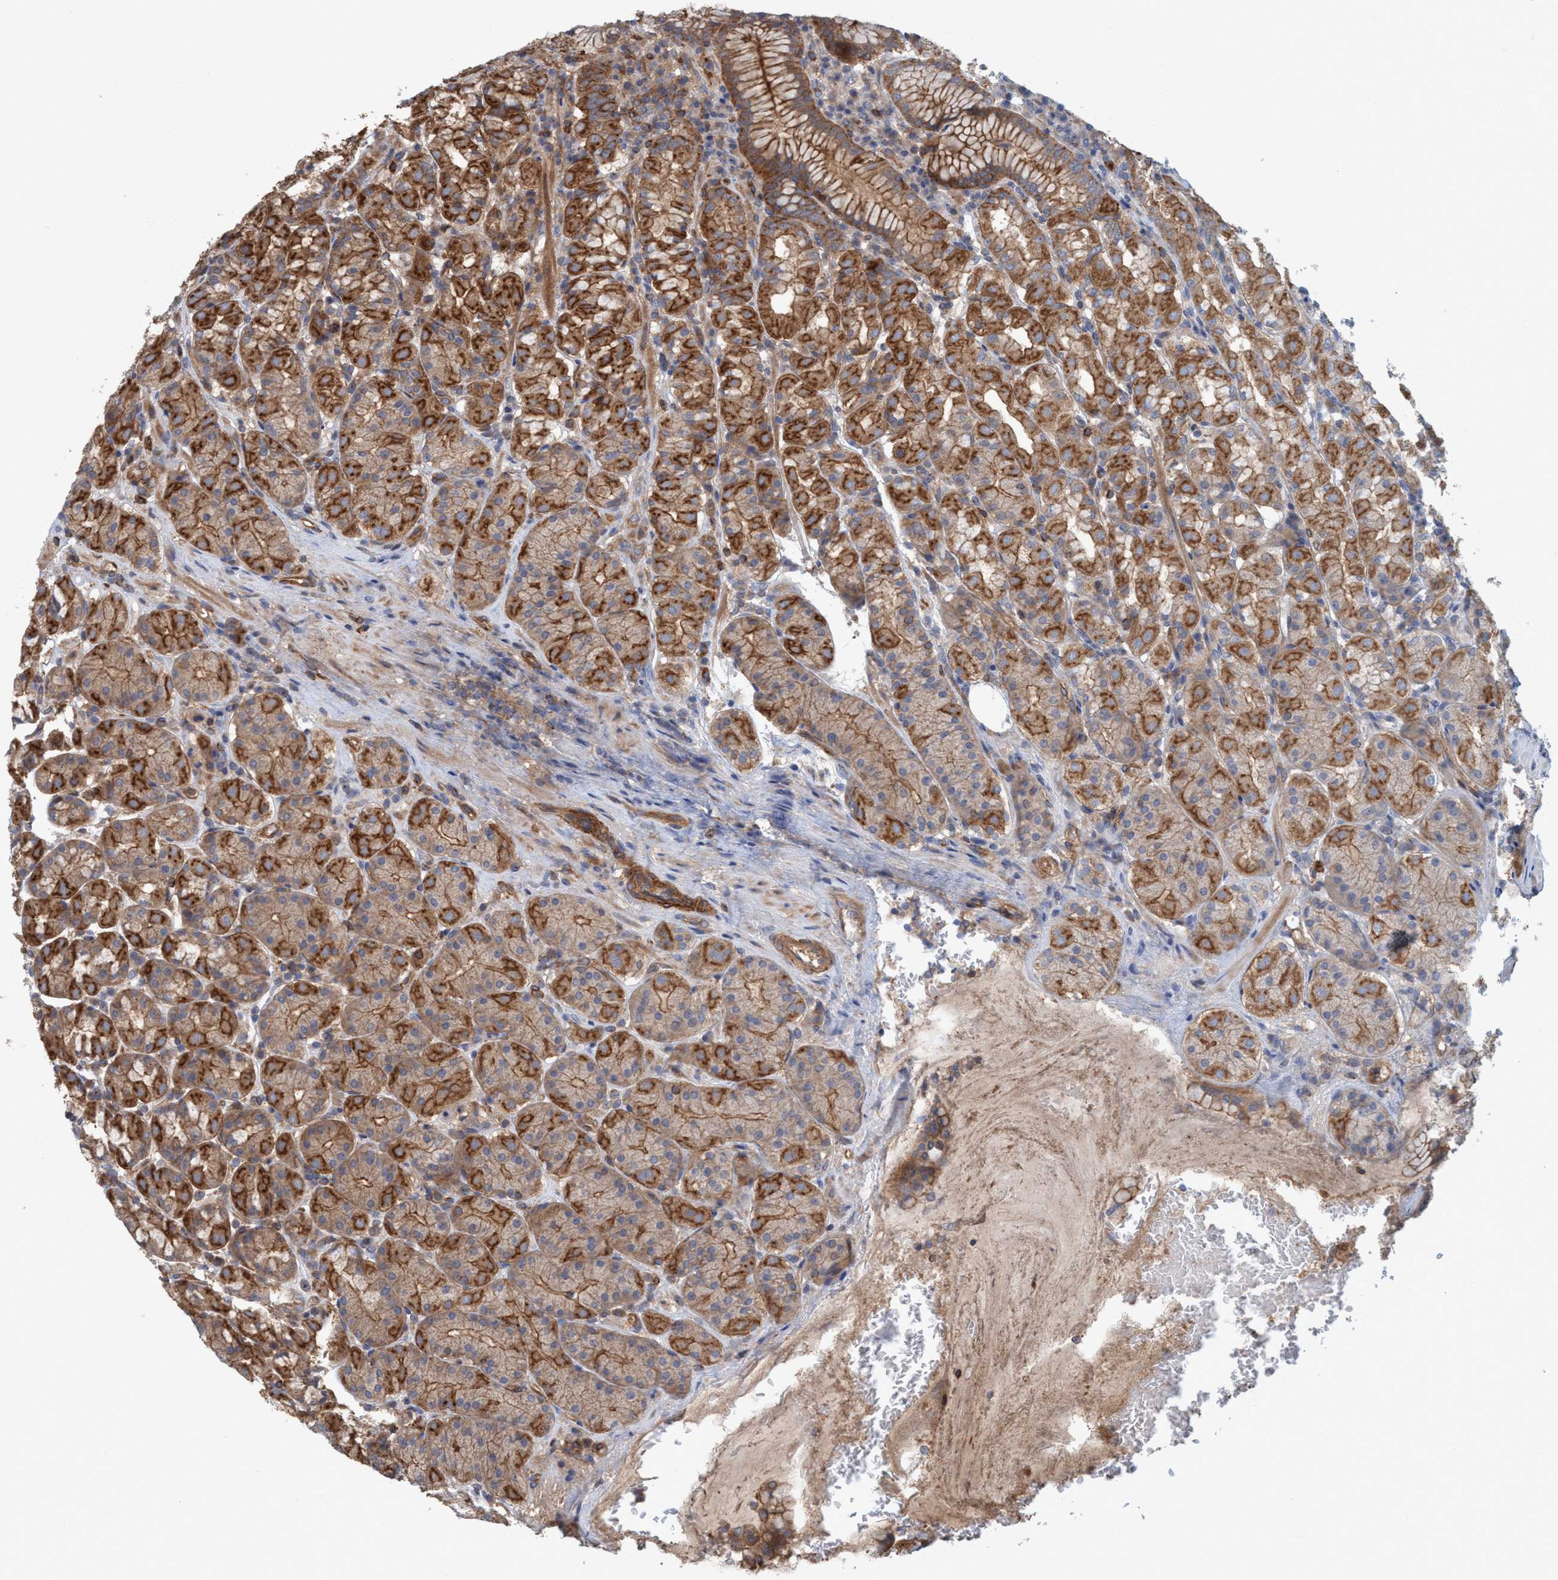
{"staining": {"intensity": "strong", "quantity": ">75%", "location": "cytoplasmic/membranous"}, "tissue": "stomach", "cell_type": "Glandular cells", "image_type": "normal", "snomed": [{"axis": "morphology", "description": "Normal tissue, NOS"}, {"axis": "topography", "description": "Stomach"}, {"axis": "topography", "description": "Stomach, lower"}], "caption": "A histopathology image showing strong cytoplasmic/membranous staining in approximately >75% of glandular cells in benign stomach, as visualized by brown immunohistochemical staining.", "gene": "SPECC1", "patient": {"sex": "female", "age": 56}}